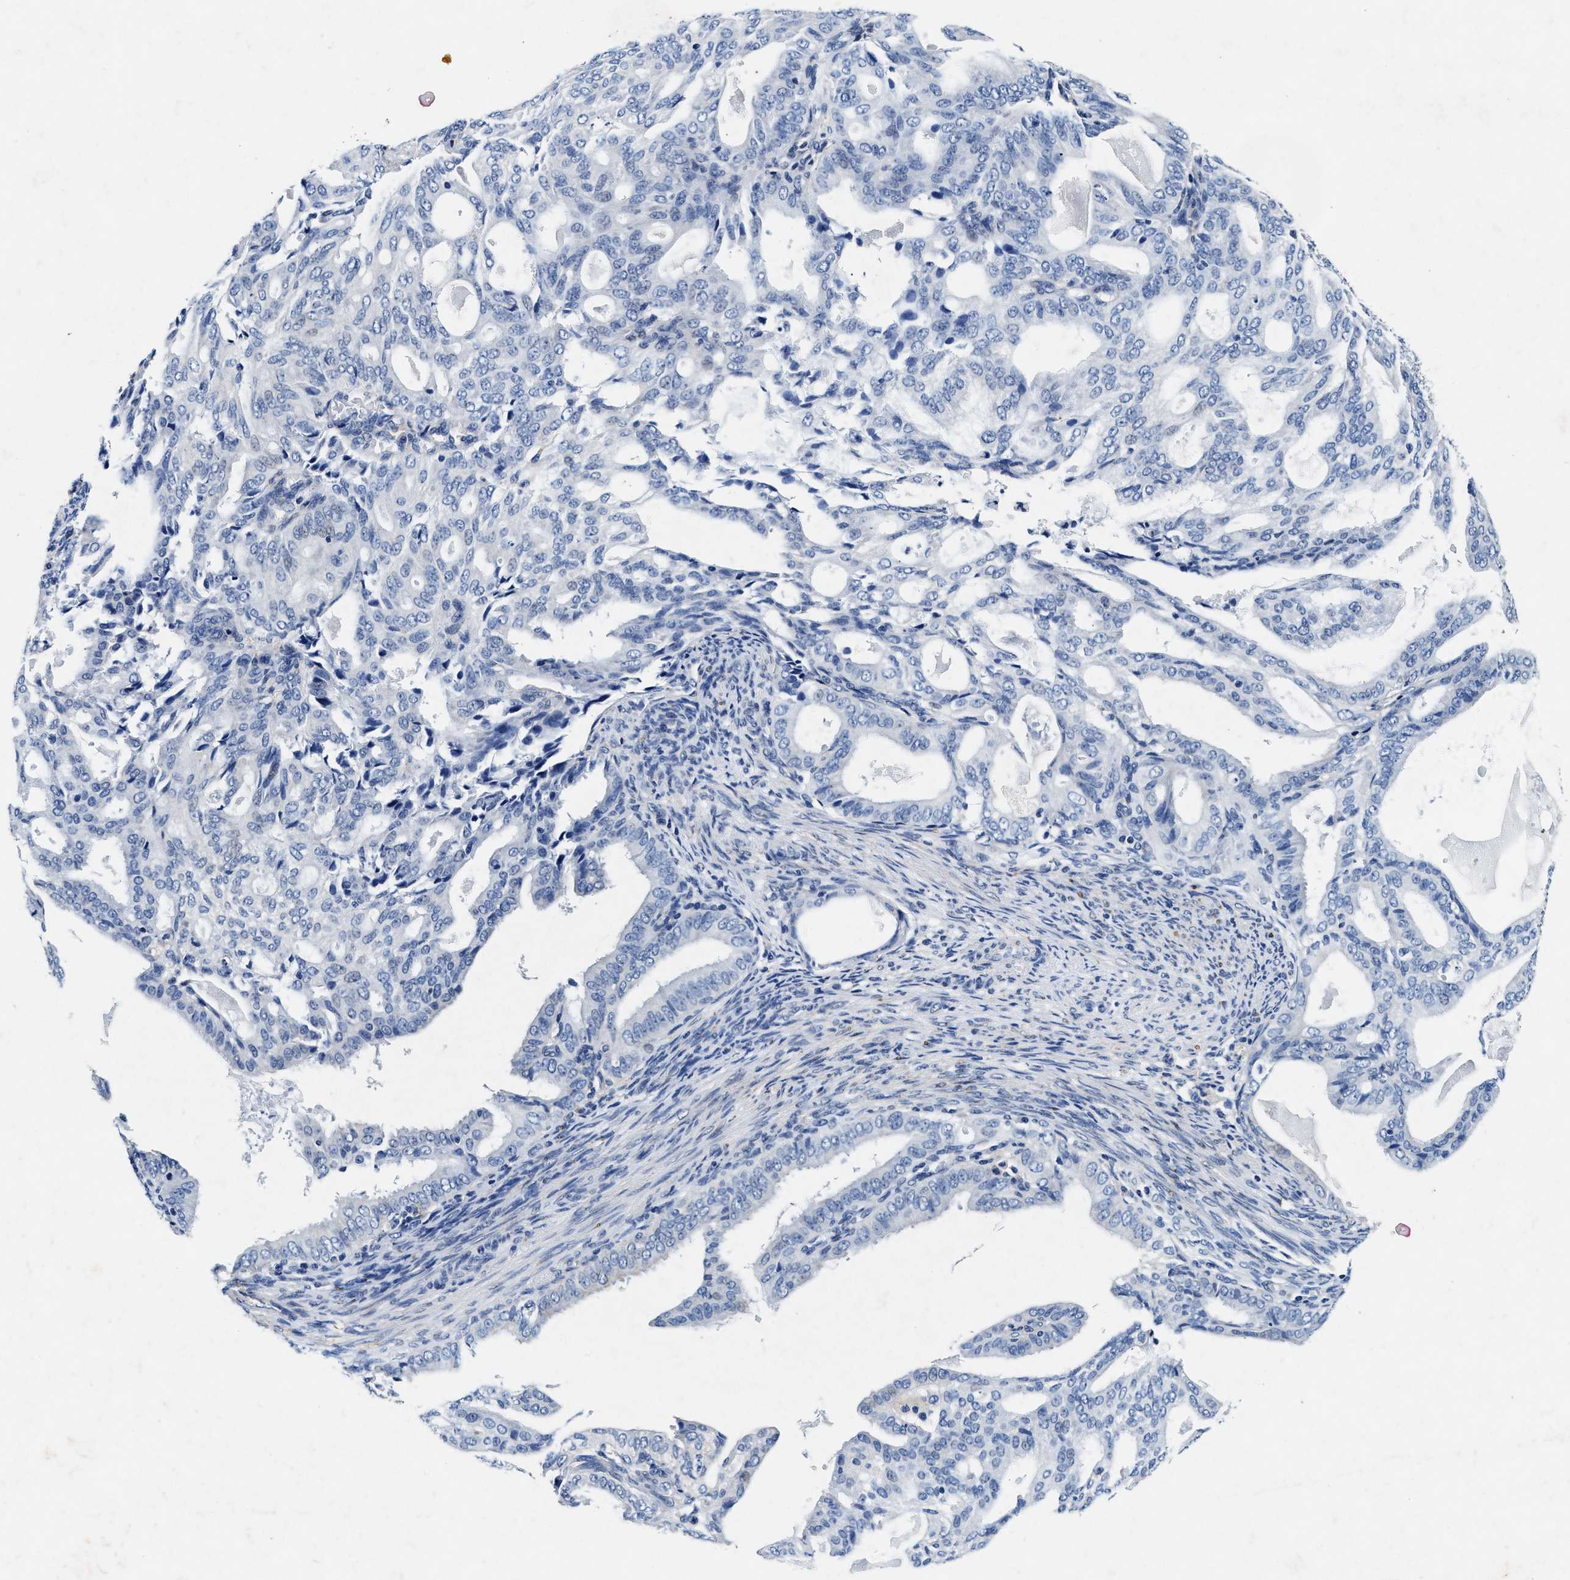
{"staining": {"intensity": "negative", "quantity": "none", "location": "none"}, "tissue": "endometrial cancer", "cell_type": "Tumor cells", "image_type": "cancer", "snomed": [{"axis": "morphology", "description": "Adenocarcinoma, NOS"}, {"axis": "topography", "description": "Endometrium"}], "caption": "Immunohistochemical staining of endometrial adenocarcinoma shows no significant expression in tumor cells.", "gene": "SLC8A1", "patient": {"sex": "female", "age": 58}}